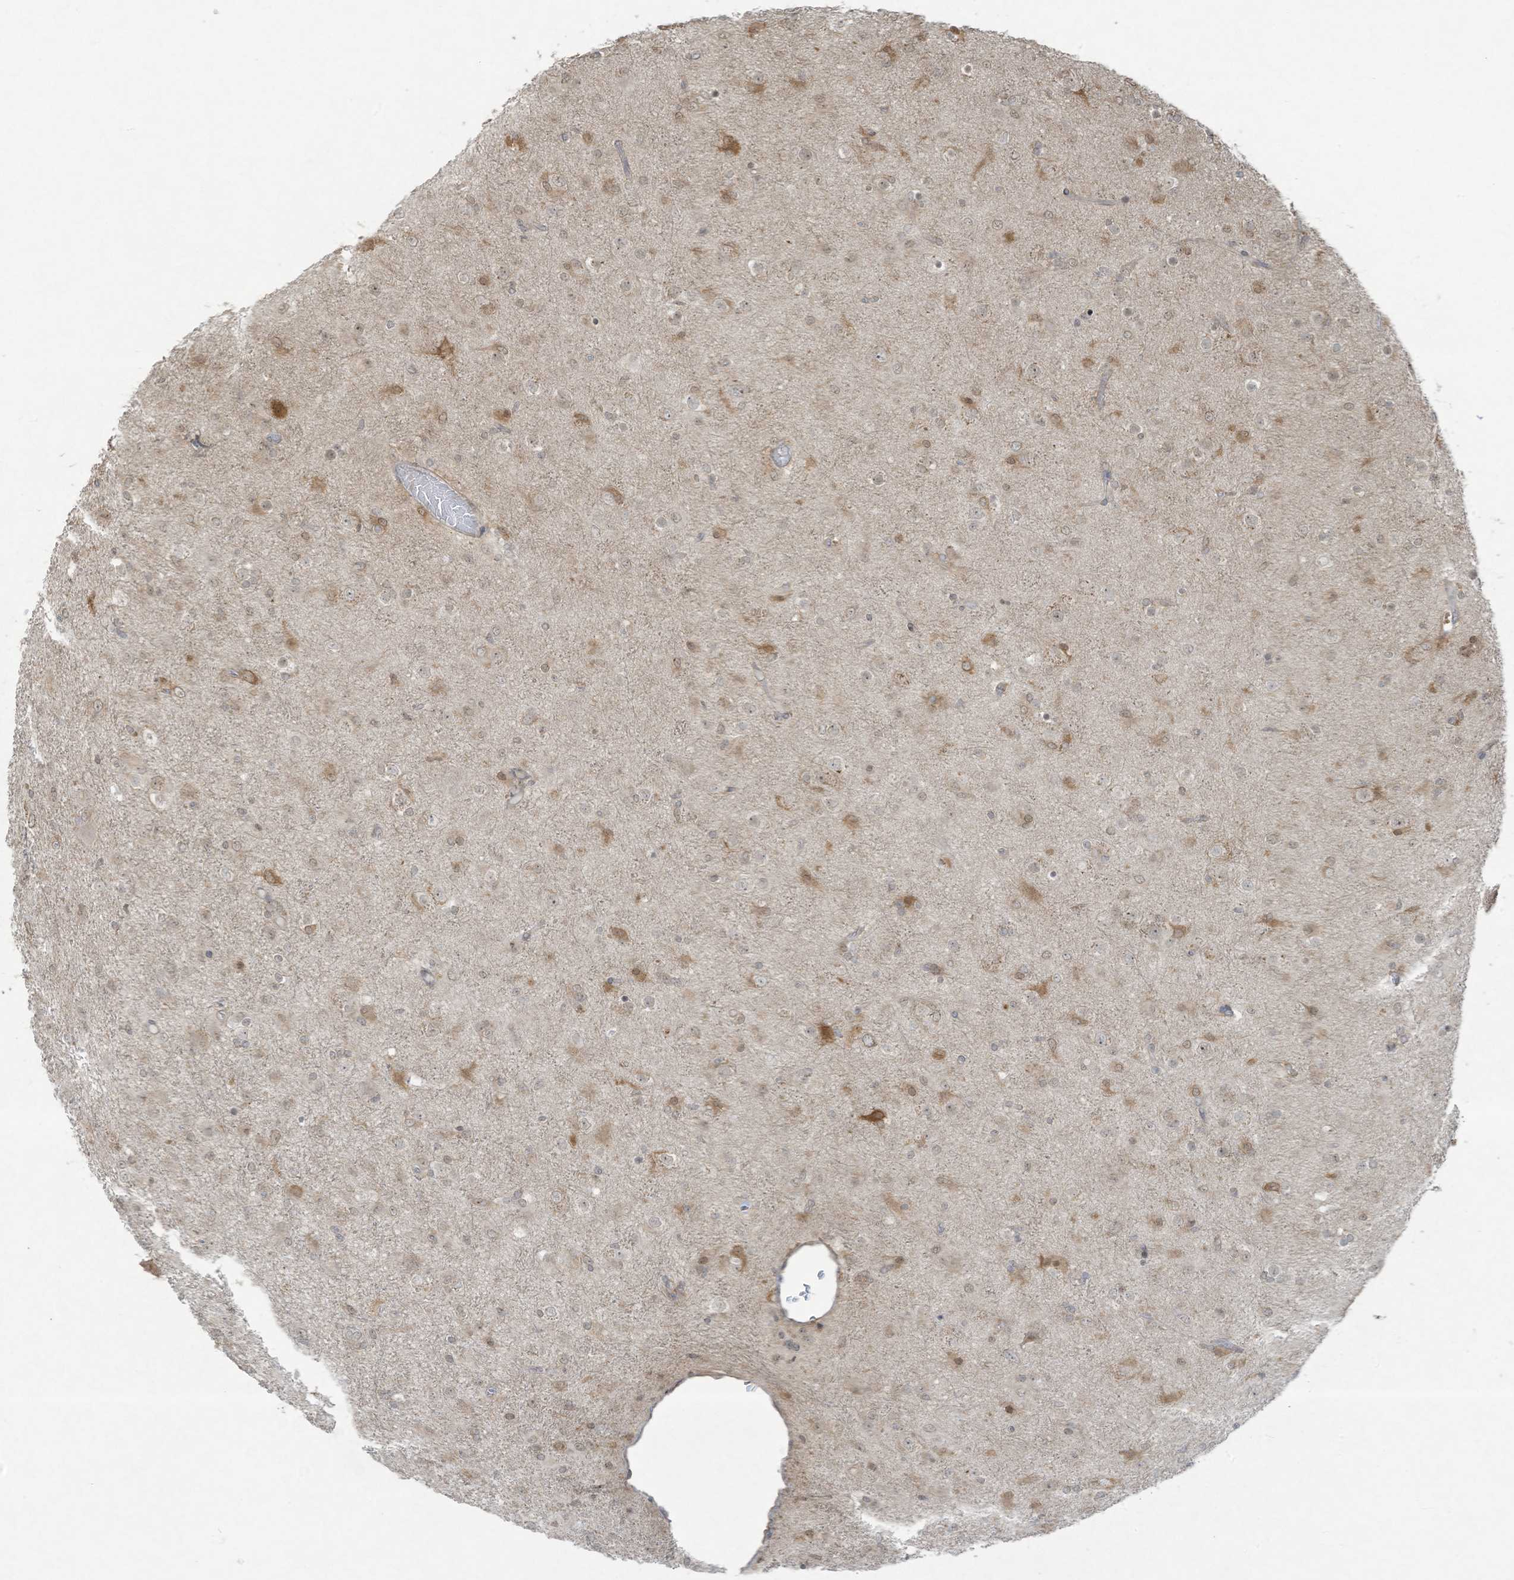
{"staining": {"intensity": "negative", "quantity": "none", "location": "none"}, "tissue": "glioma", "cell_type": "Tumor cells", "image_type": "cancer", "snomed": [{"axis": "morphology", "description": "Glioma, malignant, Low grade"}, {"axis": "topography", "description": "Brain"}], "caption": "This is an IHC image of glioma. There is no staining in tumor cells.", "gene": "ZNF263", "patient": {"sex": "male", "age": 65}}